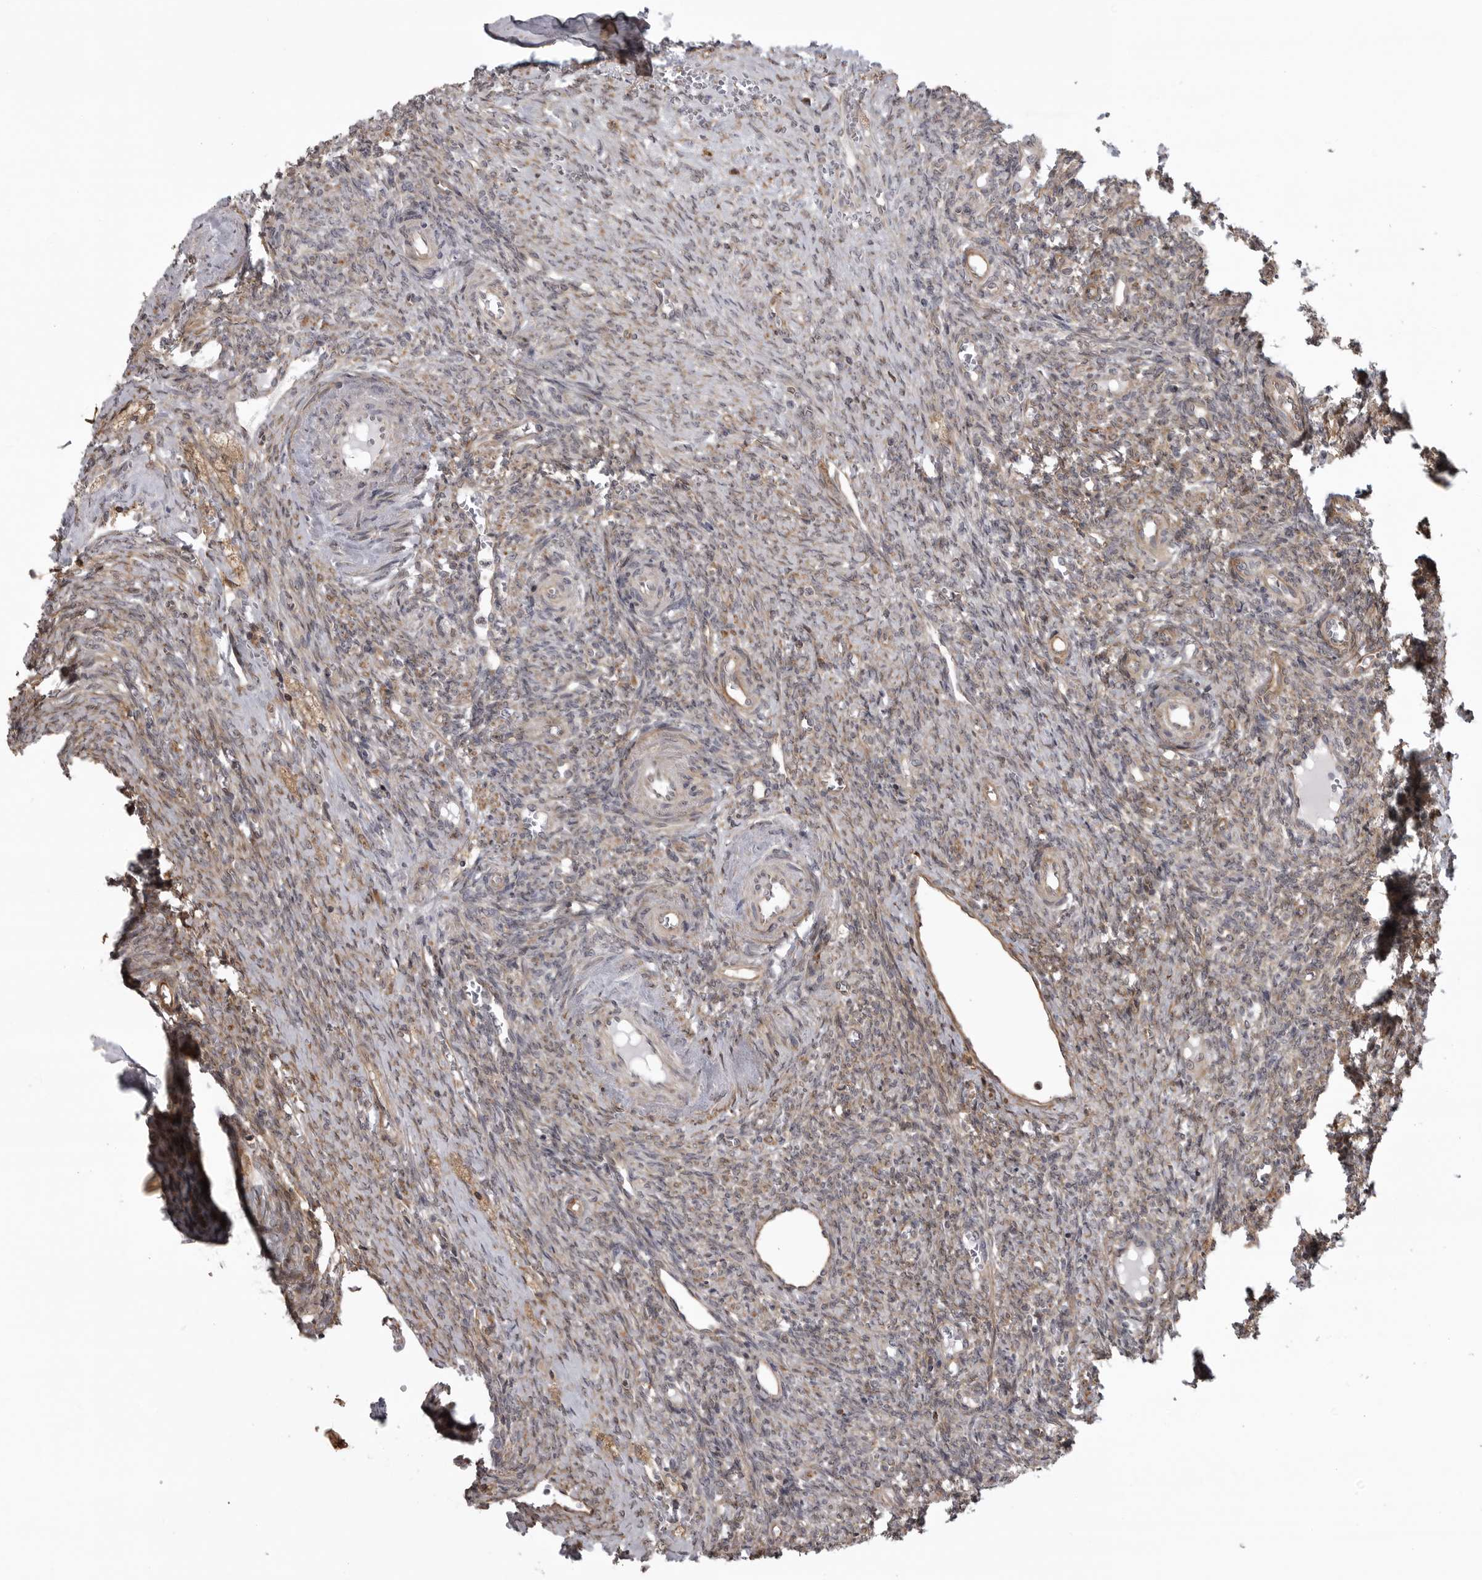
{"staining": {"intensity": "weak", "quantity": "25%-75%", "location": "cytoplasmic/membranous"}, "tissue": "ovary", "cell_type": "Ovarian stroma cells", "image_type": "normal", "snomed": [{"axis": "morphology", "description": "Normal tissue, NOS"}, {"axis": "topography", "description": "Ovary"}], "caption": "This histopathology image shows immunohistochemistry staining of normal ovary, with low weak cytoplasmic/membranous positivity in about 25%-75% of ovarian stroma cells.", "gene": "ZNRF1", "patient": {"sex": "female", "age": 41}}